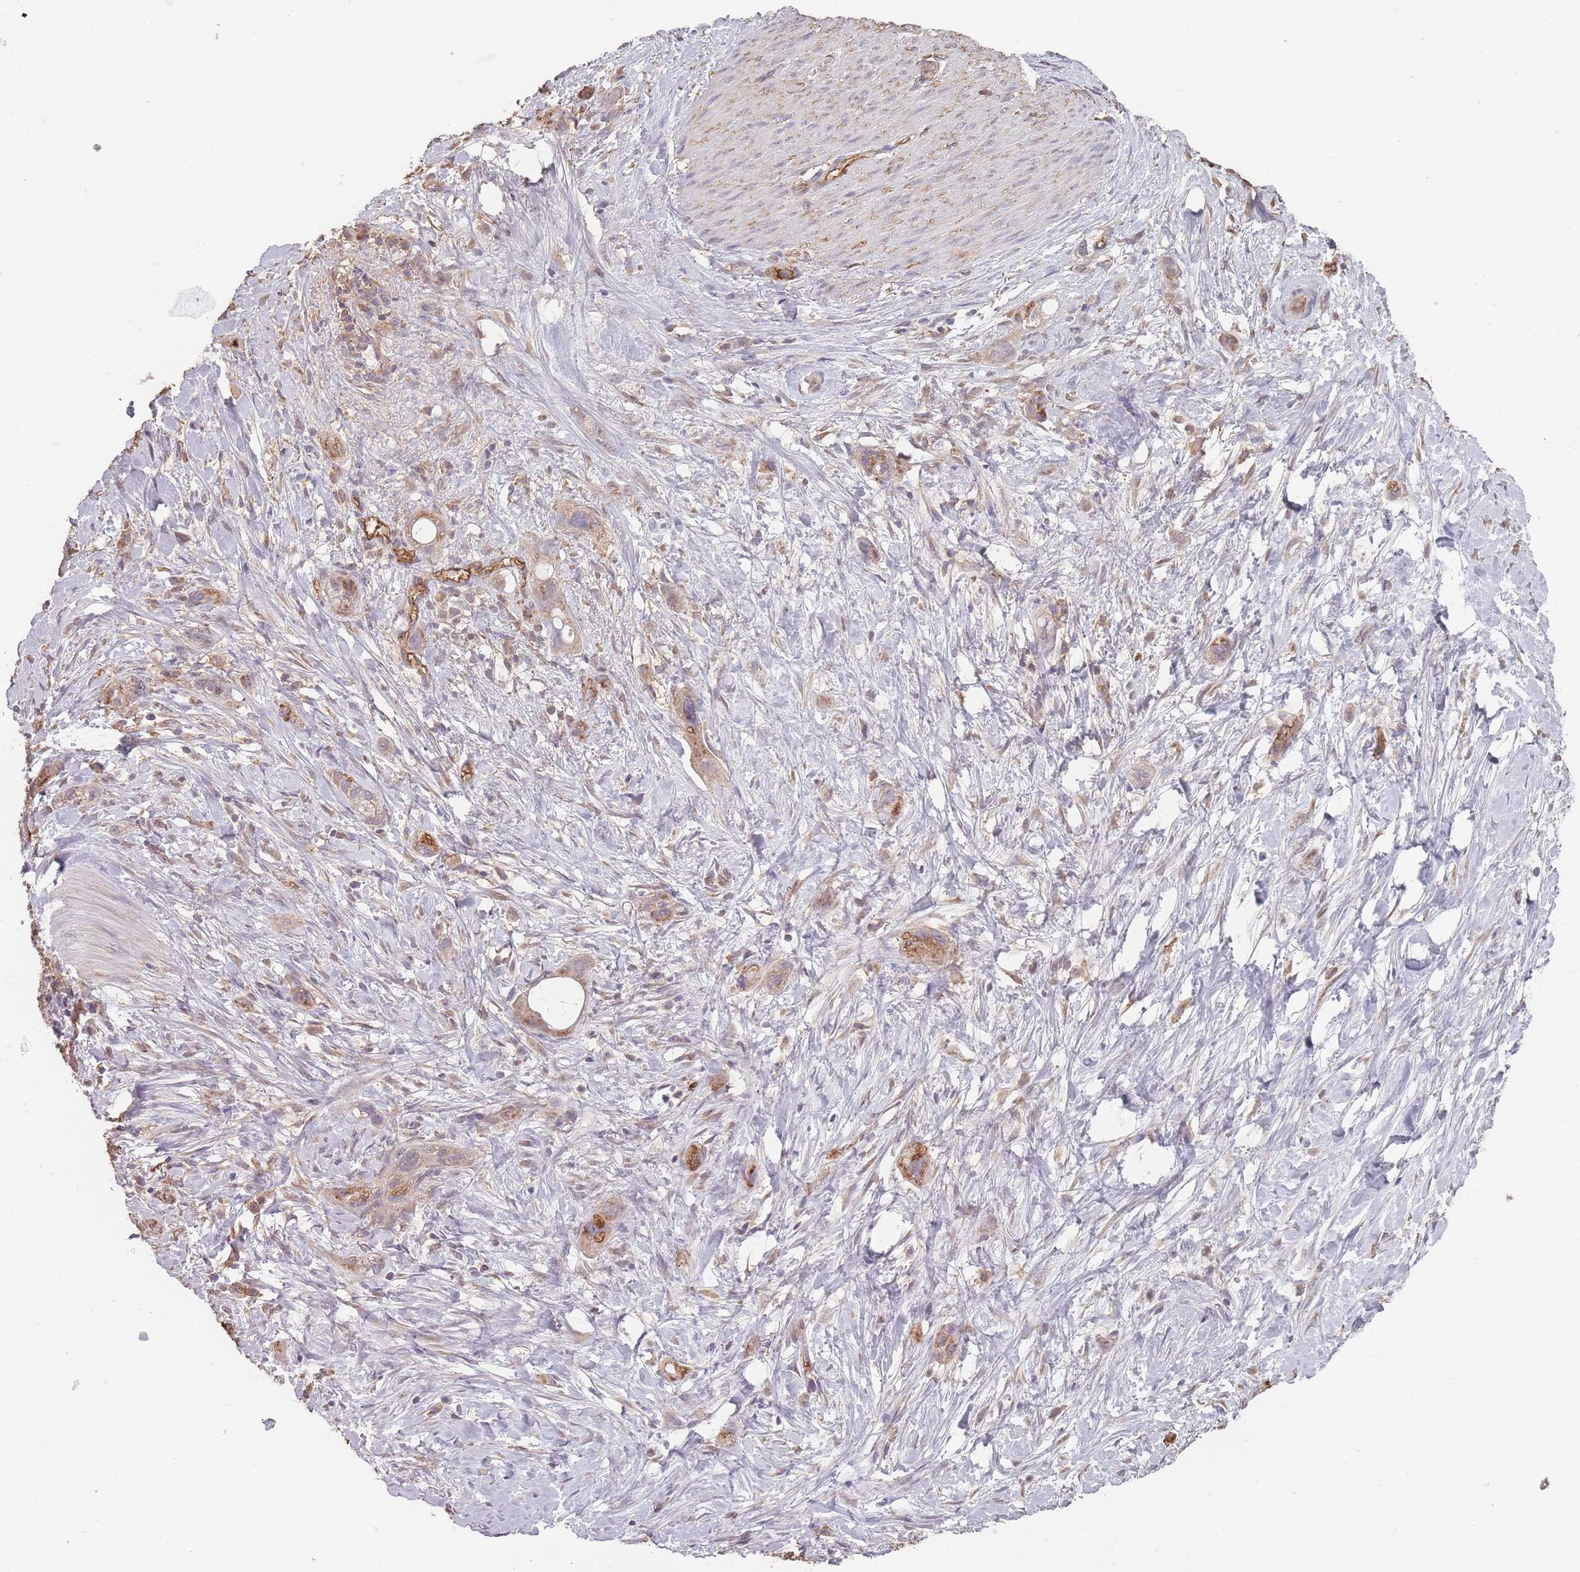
{"staining": {"intensity": "moderate", "quantity": ">75%", "location": "cytoplasmic/membranous"}, "tissue": "stomach cancer", "cell_type": "Tumor cells", "image_type": "cancer", "snomed": [{"axis": "morphology", "description": "Adenocarcinoma, NOS"}, {"axis": "topography", "description": "Stomach"}, {"axis": "topography", "description": "Stomach, lower"}], "caption": "DAB immunohistochemical staining of human adenocarcinoma (stomach) reveals moderate cytoplasmic/membranous protein expression in approximately >75% of tumor cells.", "gene": "SANBR", "patient": {"sex": "female", "age": 48}}